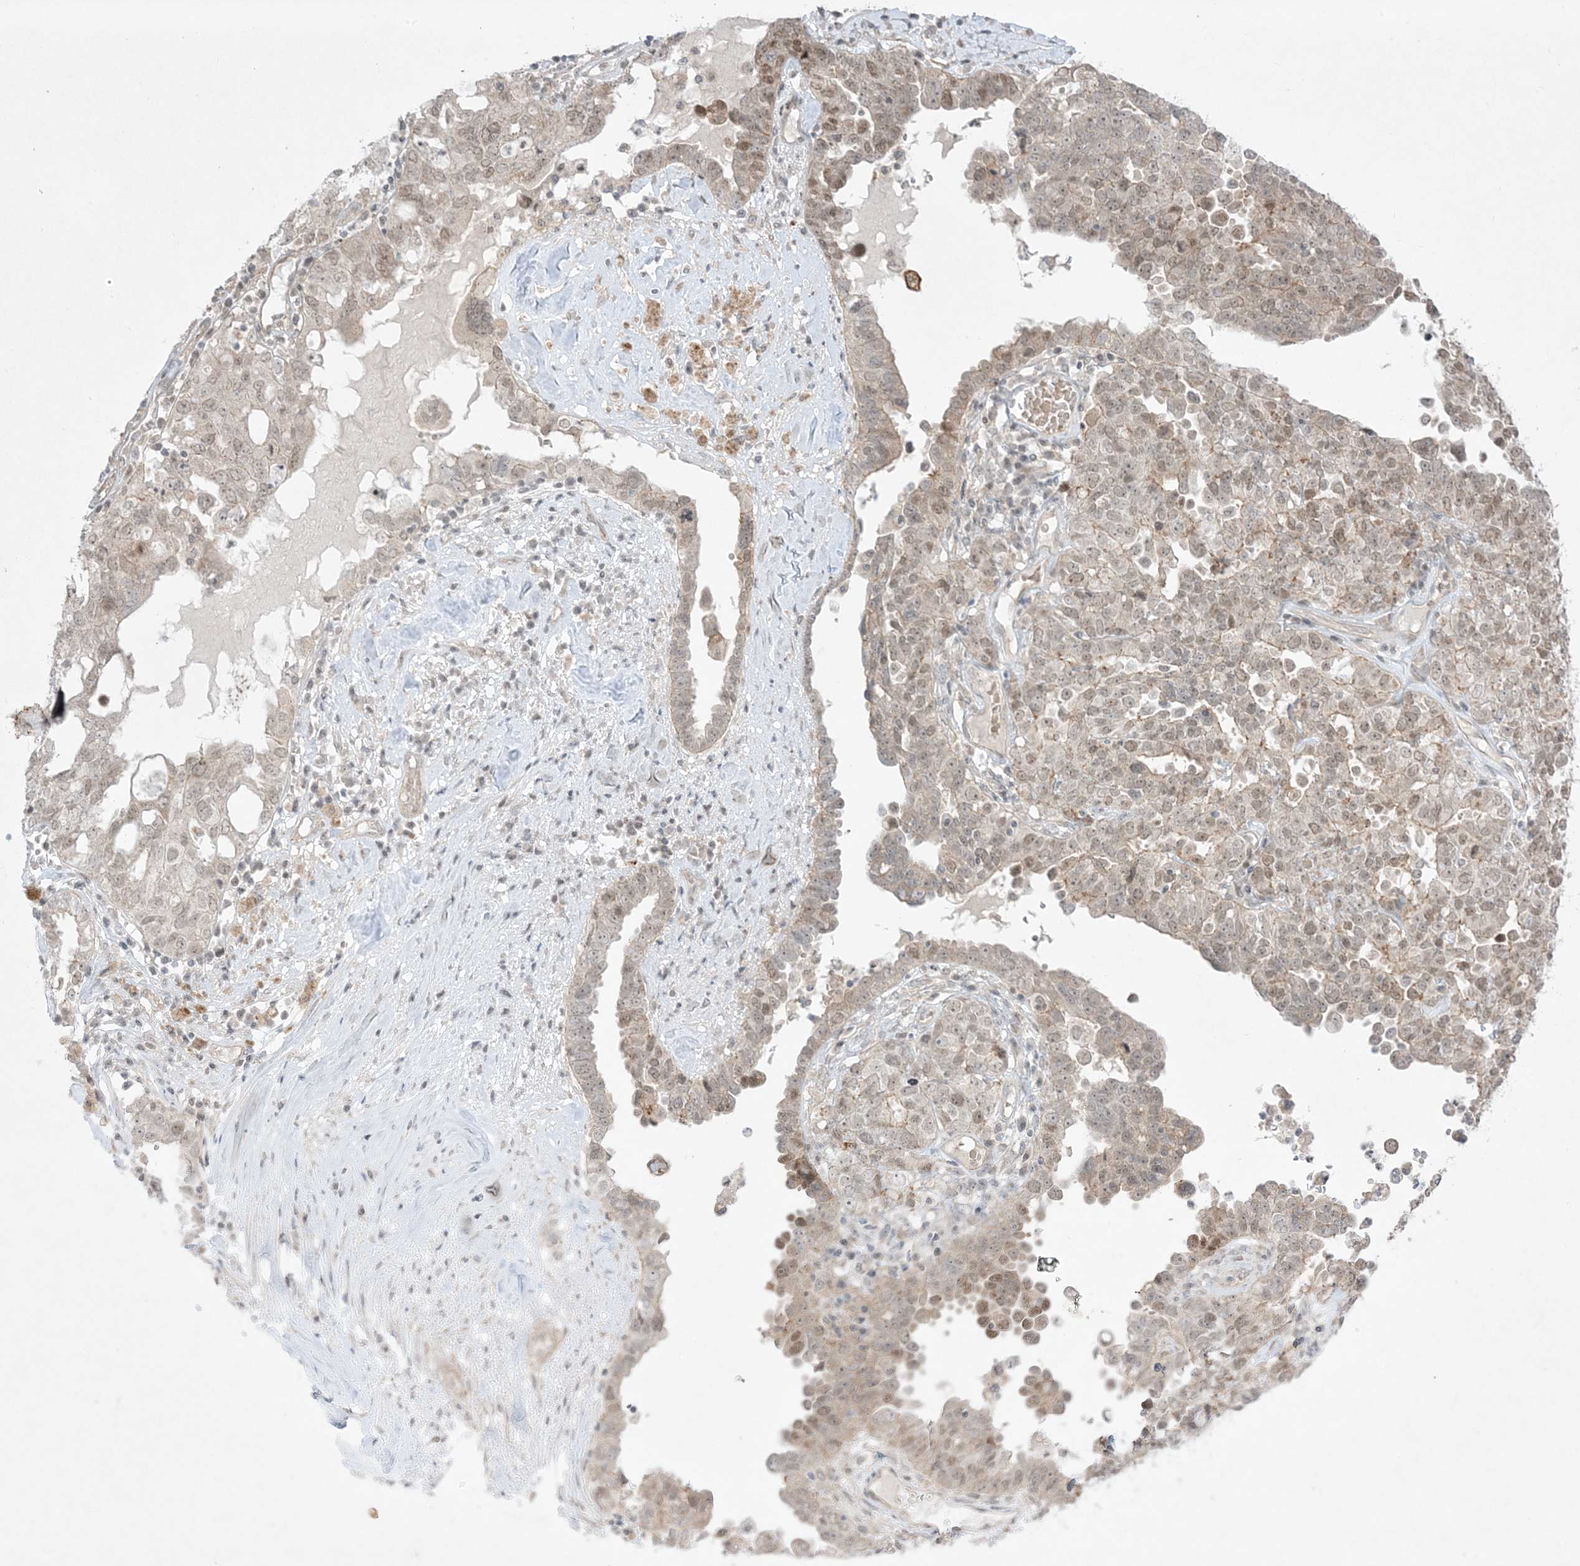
{"staining": {"intensity": "weak", "quantity": ">75%", "location": "nuclear"}, "tissue": "ovarian cancer", "cell_type": "Tumor cells", "image_type": "cancer", "snomed": [{"axis": "morphology", "description": "Carcinoma, endometroid"}, {"axis": "topography", "description": "Ovary"}], "caption": "Immunohistochemical staining of endometroid carcinoma (ovarian) reveals low levels of weak nuclear protein expression in approximately >75% of tumor cells. The staining was performed using DAB (3,3'-diaminobenzidine), with brown indicating positive protein expression. Nuclei are stained blue with hematoxylin.", "gene": "PTK6", "patient": {"sex": "female", "age": 62}}